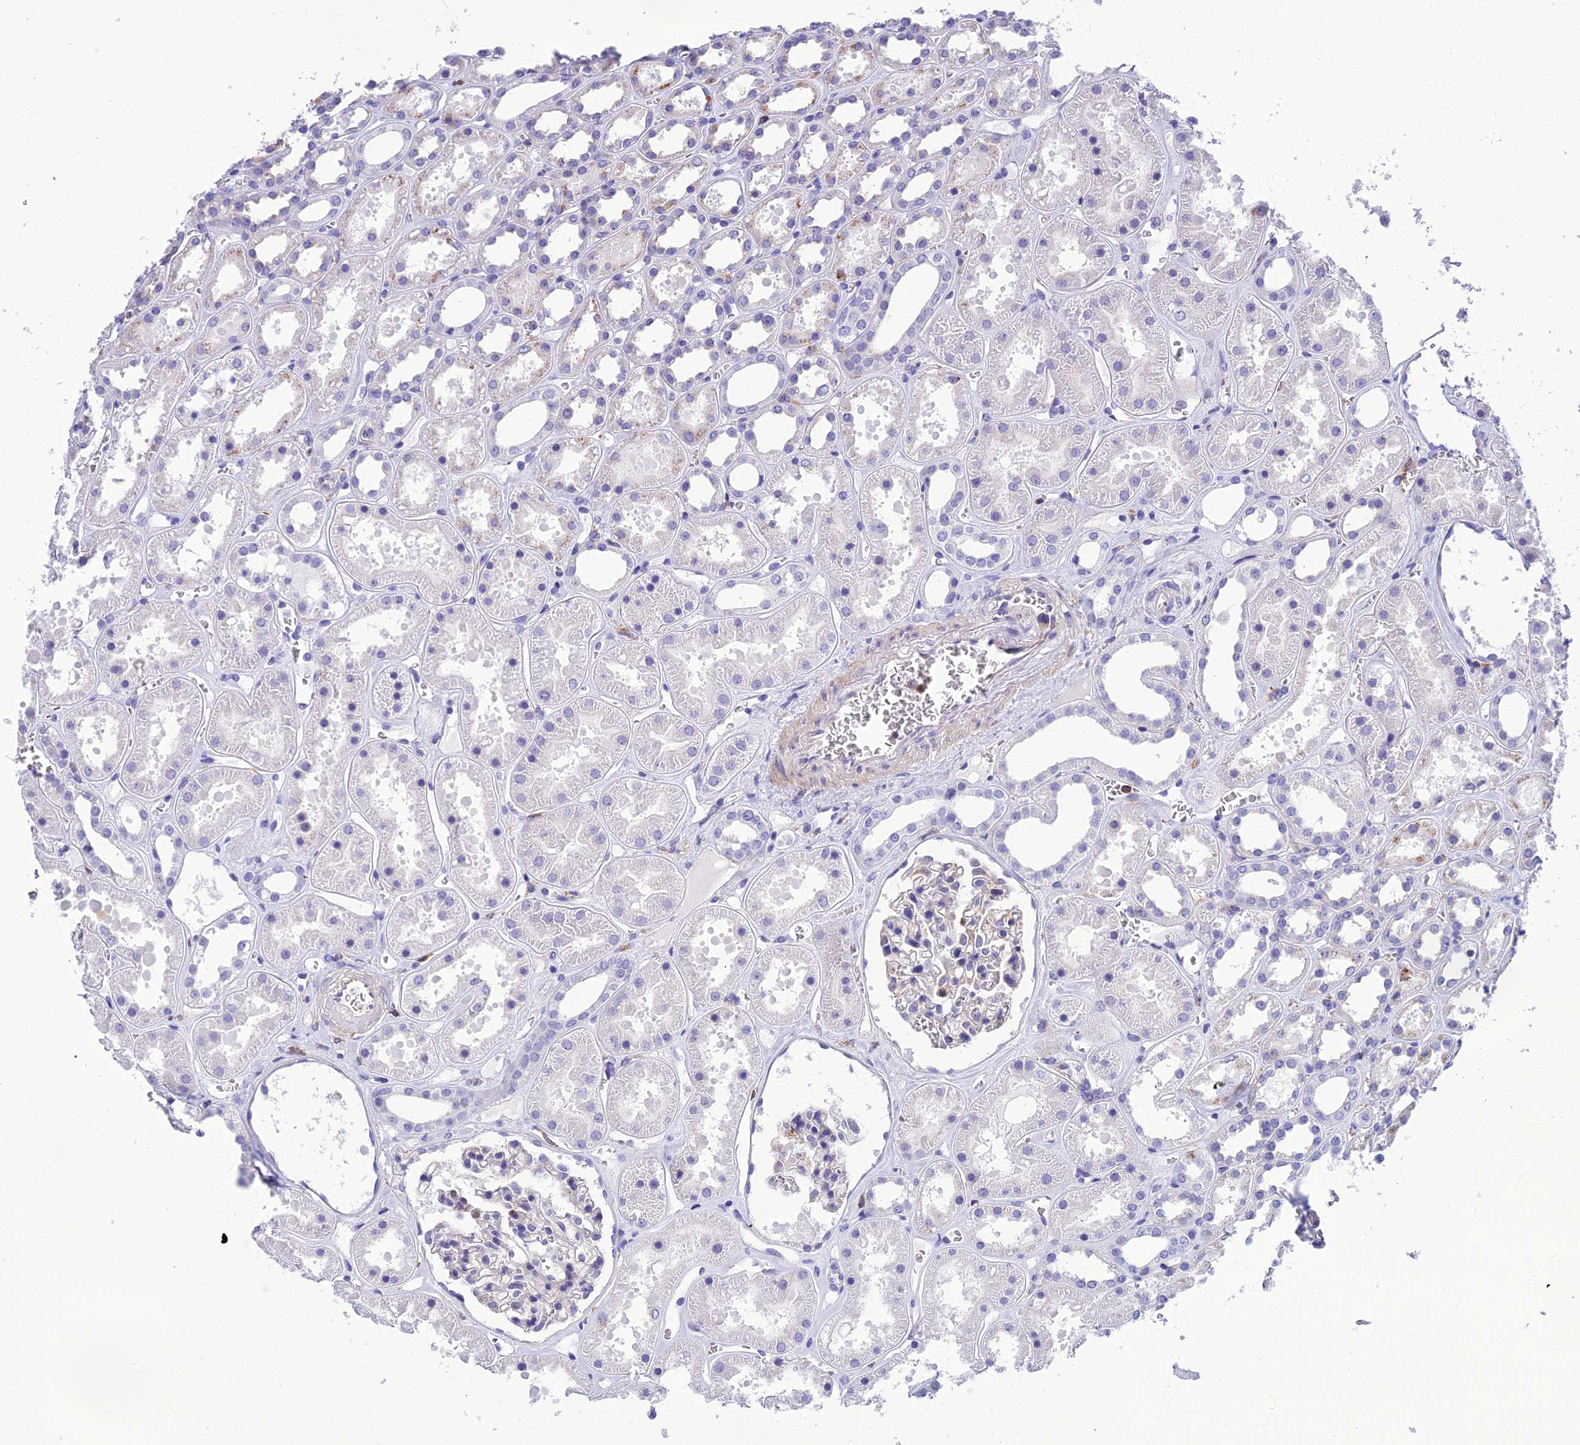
{"staining": {"intensity": "negative", "quantity": "none", "location": "none"}, "tissue": "kidney", "cell_type": "Cells in glomeruli", "image_type": "normal", "snomed": [{"axis": "morphology", "description": "Normal tissue, NOS"}, {"axis": "topography", "description": "Kidney"}], "caption": "Normal kidney was stained to show a protein in brown. There is no significant positivity in cells in glomeruli. Nuclei are stained in blue.", "gene": "PPP1R18", "patient": {"sex": "female", "age": 41}}